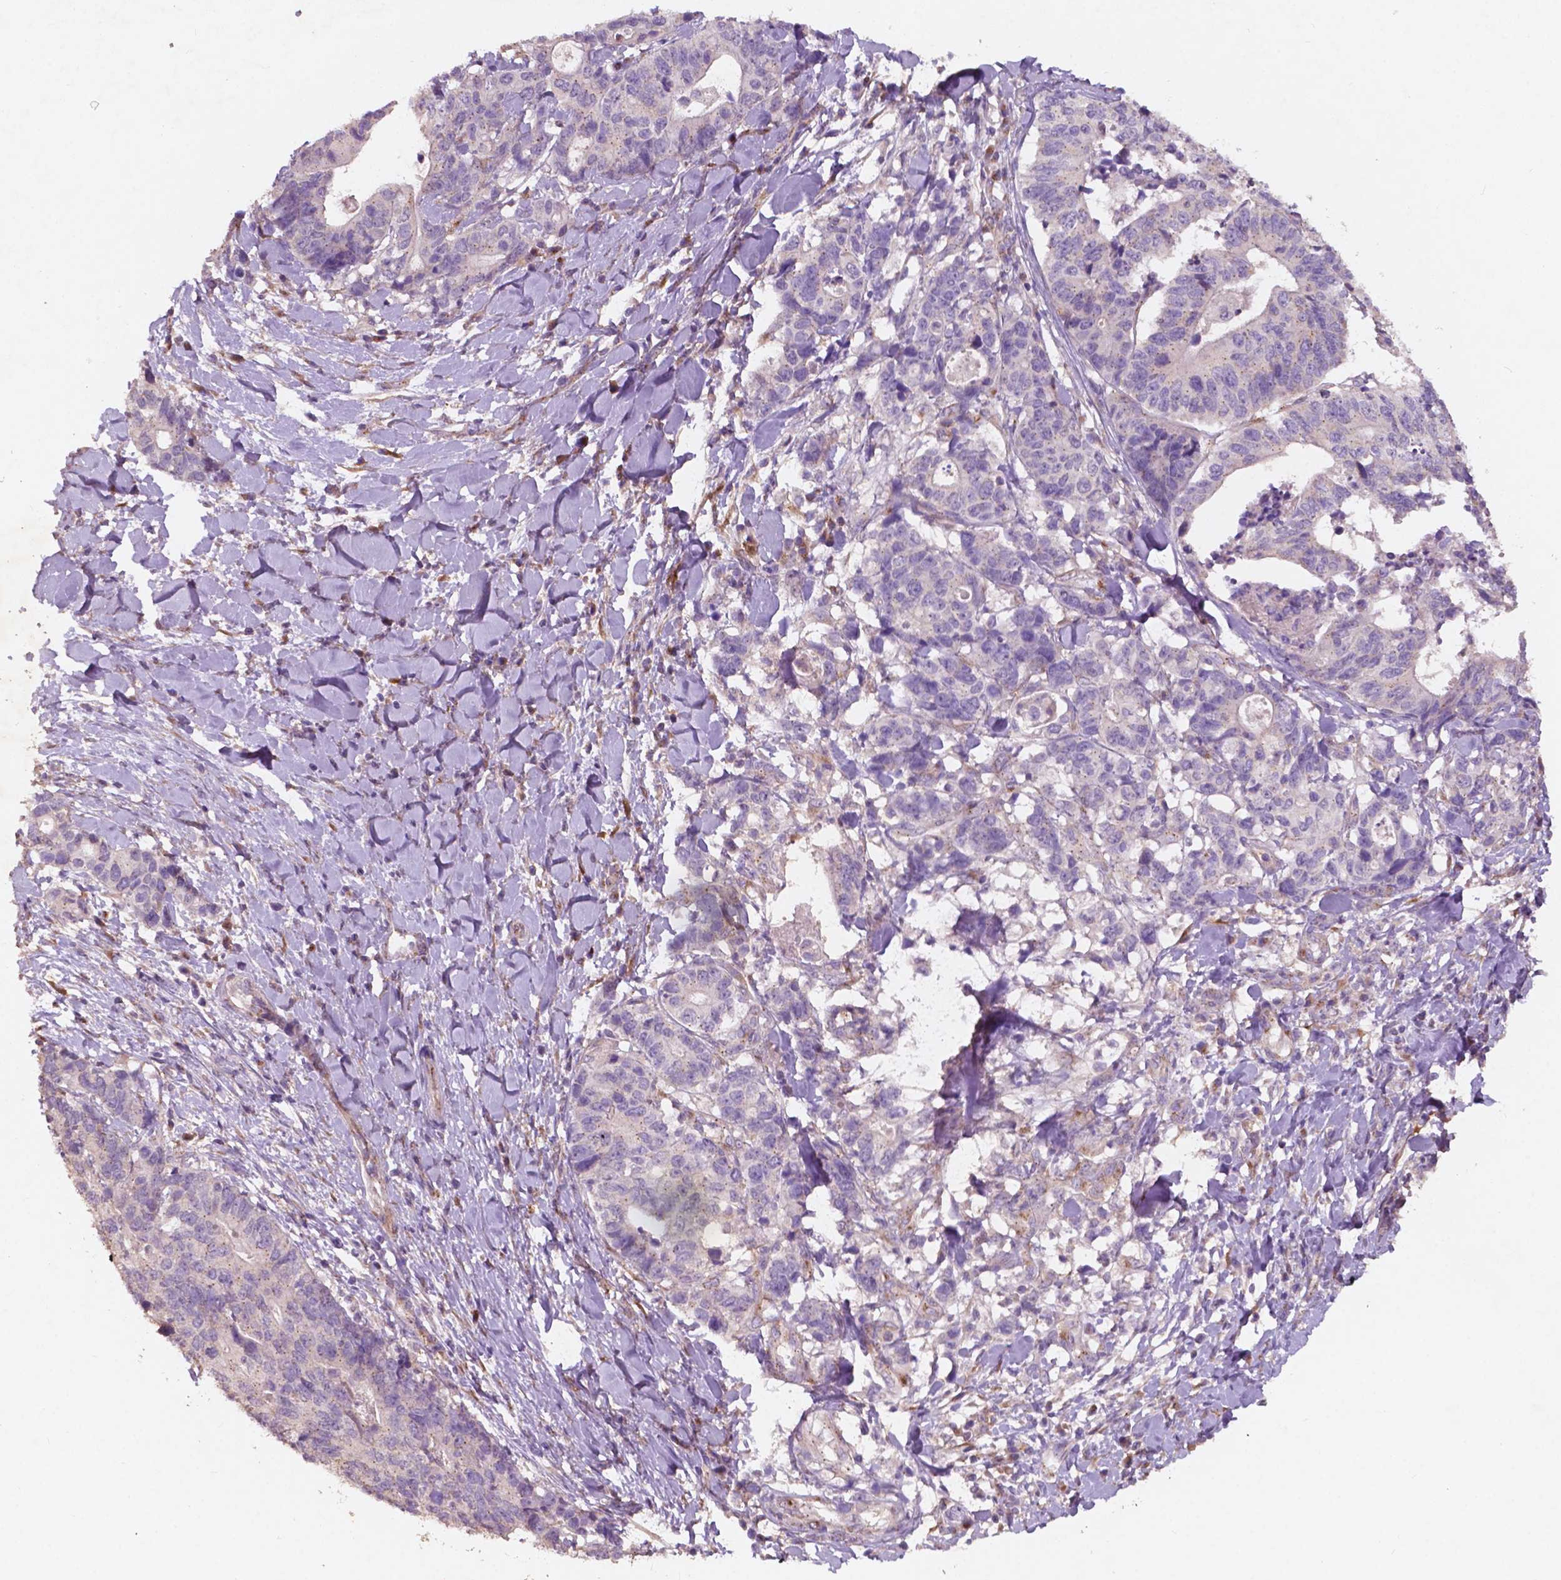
{"staining": {"intensity": "weak", "quantity": "<25%", "location": "cytoplasmic/membranous"}, "tissue": "stomach cancer", "cell_type": "Tumor cells", "image_type": "cancer", "snomed": [{"axis": "morphology", "description": "Adenocarcinoma, NOS"}, {"axis": "topography", "description": "Stomach, upper"}], "caption": "Image shows no protein positivity in tumor cells of stomach adenocarcinoma tissue. (DAB (3,3'-diaminobenzidine) immunohistochemistry visualized using brightfield microscopy, high magnification).", "gene": "CHPT1", "patient": {"sex": "female", "age": 67}}